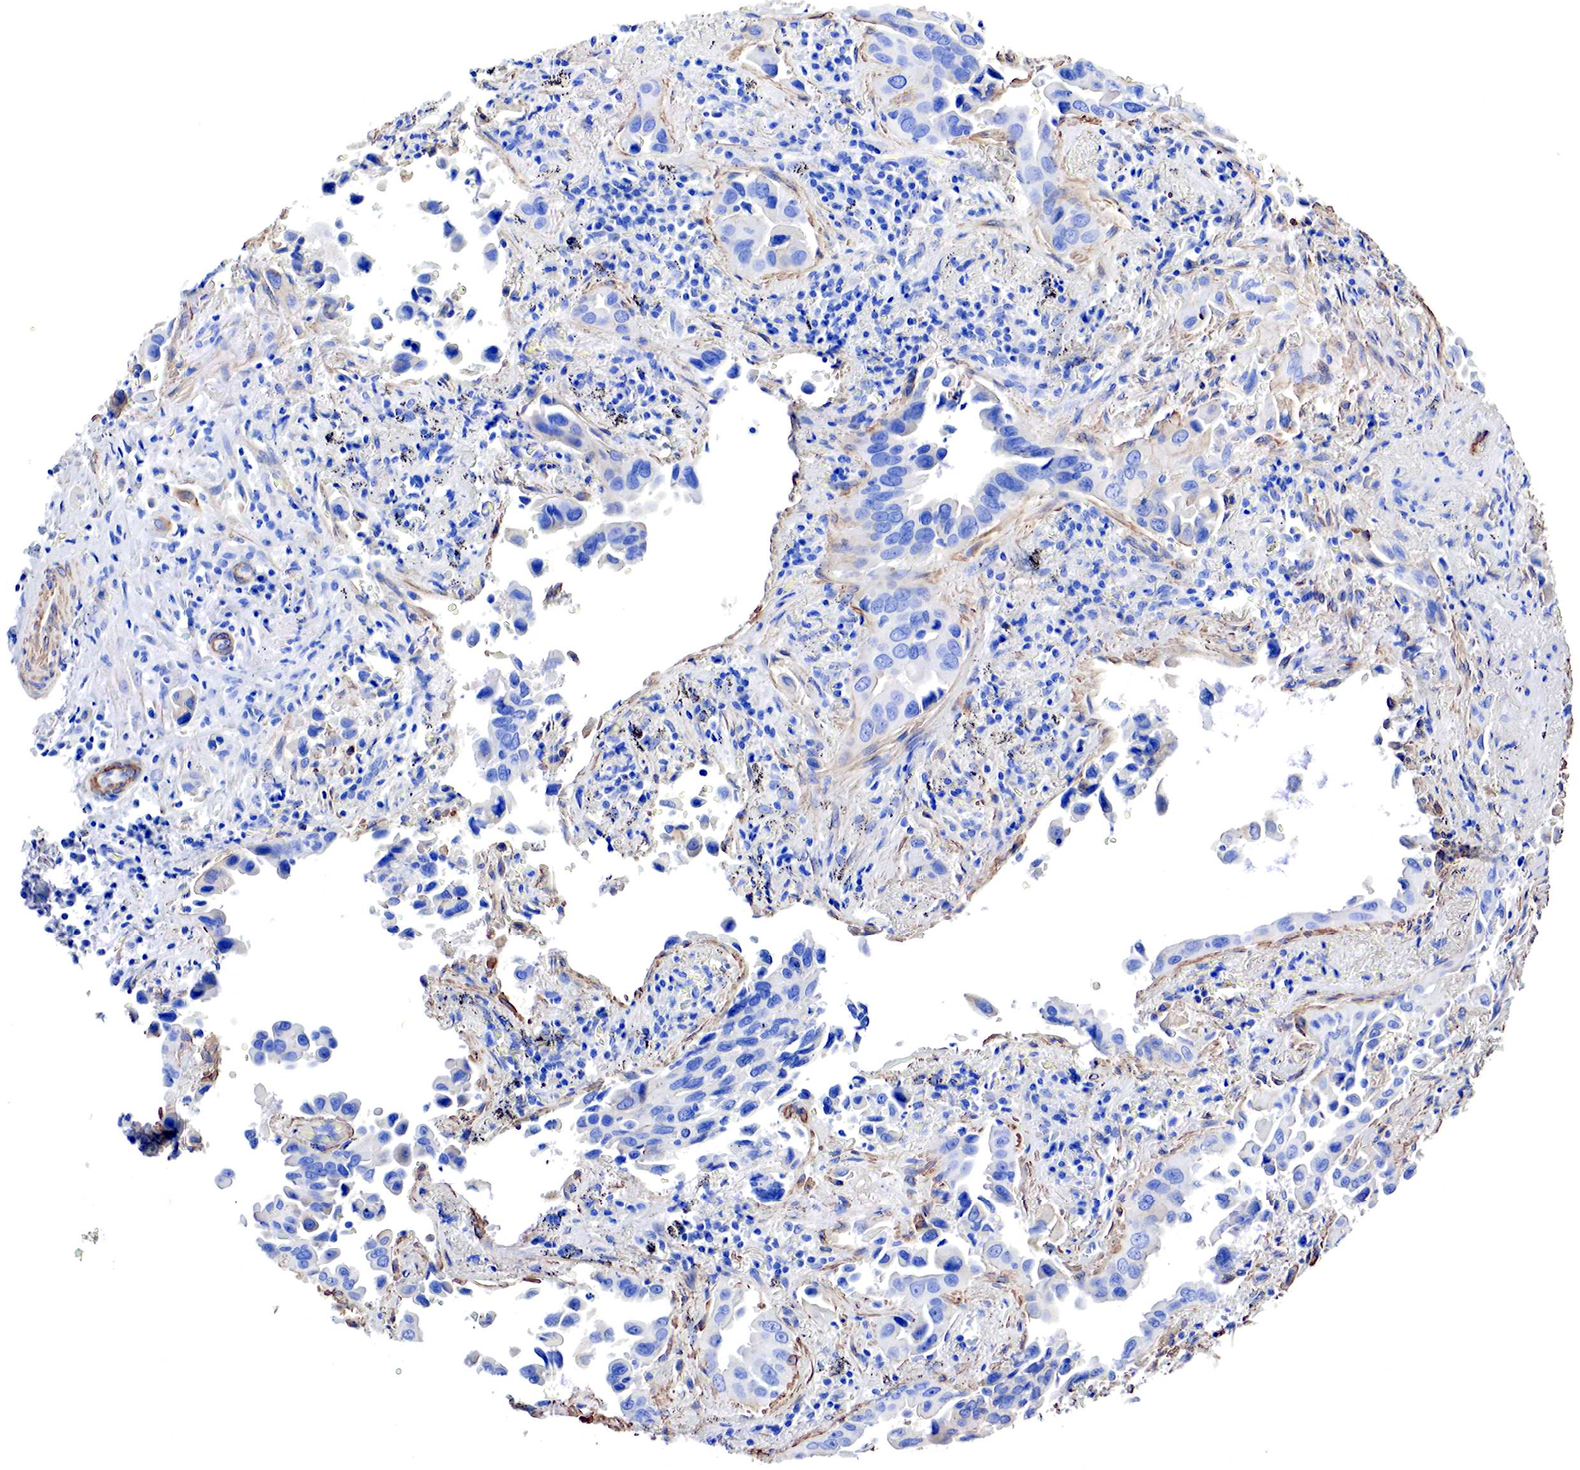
{"staining": {"intensity": "negative", "quantity": "none", "location": "none"}, "tissue": "lung cancer", "cell_type": "Tumor cells", "image_type": "cancer", "snomed": [{"axis": "morphology", "description": "Adenocarcinoma, NOS"}, {"axis": "topography", "description": "Lung"}], "caption": "IHC histopathology image of human adenocarcinoma (lung) stained for a protein (brown), which demonstrates no staining in tumor cells.", "gene": "TPM1", "patient": {"sex": "male", "age": 68}}